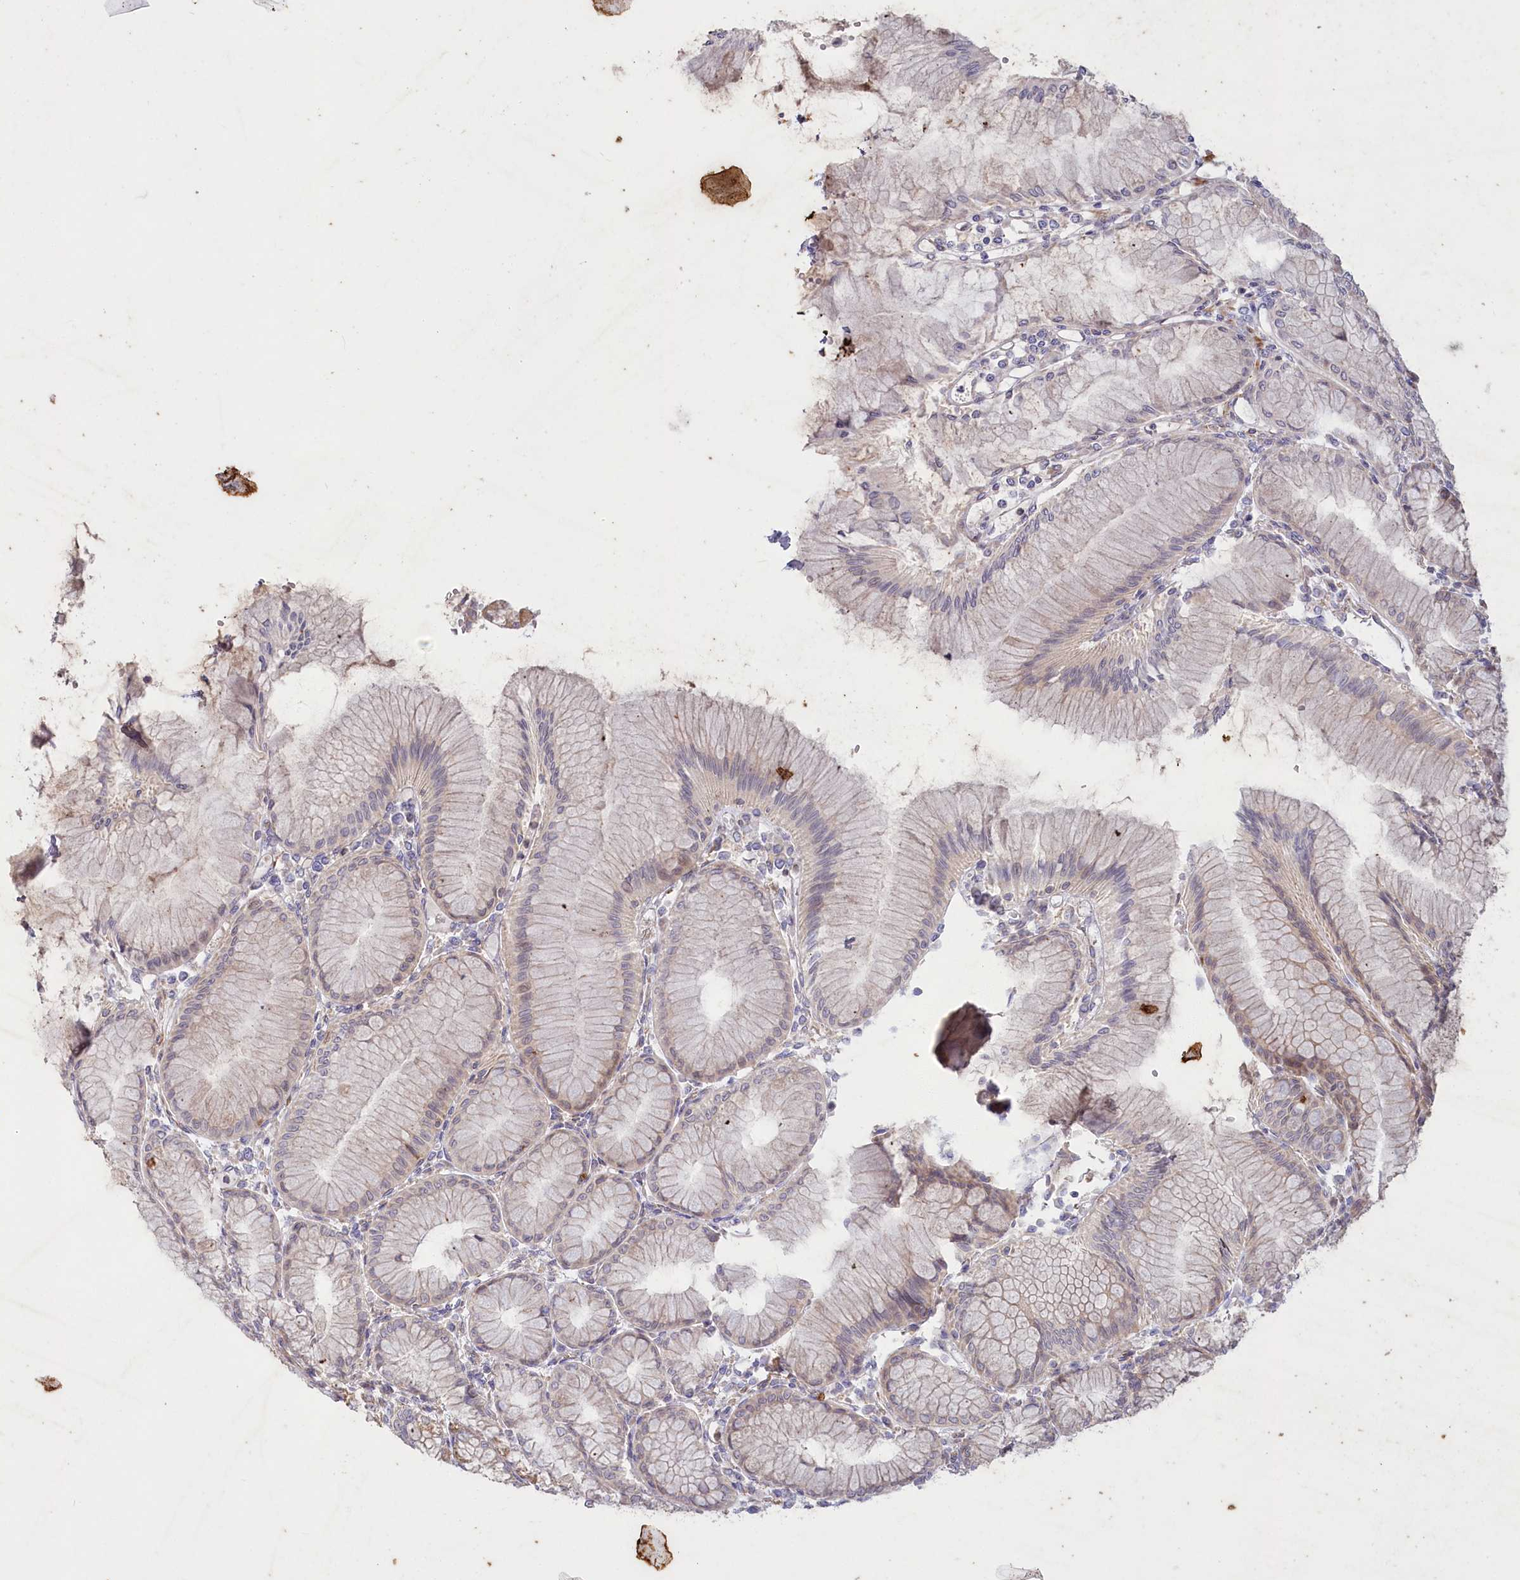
{"staining": {"intensity": "moderate", "quantity": "25%-75%", "location": "cytoplasmic/membranous"}, "tissue": "stomach", "cell_type": "Glandular cells", "image_type": "normal", "snomed": [{"axis": "morphology", "description": "Normal tissue, NOS"}, {"axis": "topography", "description": "Stomach"}], "caption": "Protein staining of unremarkable stomach displays moderate cytoplasmic/membranous staining in about 25%-75% of glandular cells.", "gene": "MTG1", "patient": {"sex": "female", "age": 57}}